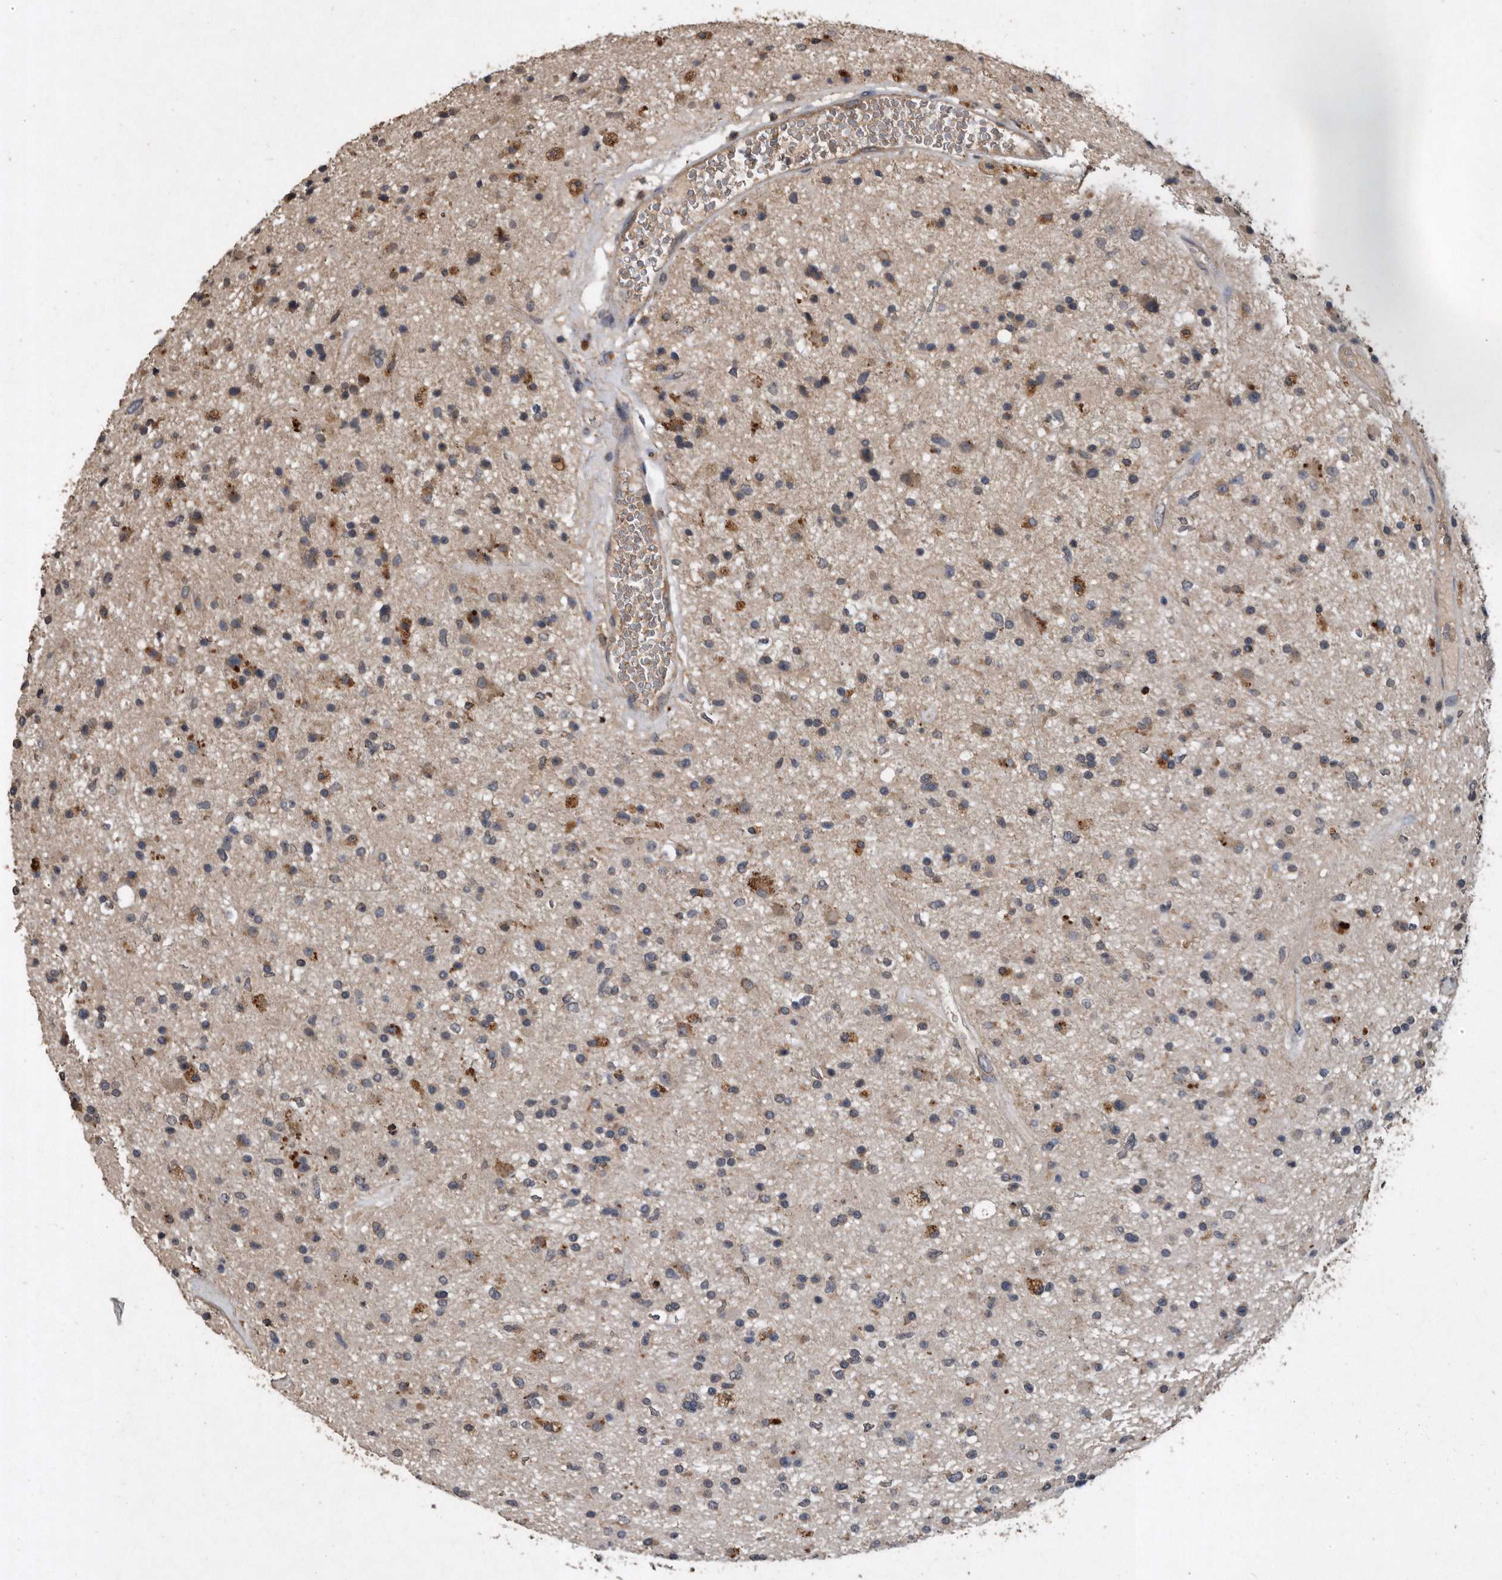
{"staining": {"intensity": "moderate", "quantity": "<25%", "location": "cytoplasmic/membranous"}, "tissue": "glioma", "cell_type": "Tumor cells", "image_type": "cancer", "snomed": [{"axis": "morphology", "description": "Glioma, malignant, High grade"}, {"axis": "topography", "description": "Brain"}], "caption": "Immunohistochemical staining of human high-grade glioma (malignant) displays moderate cytoplasmic/membranous protein expression in about <25% of tumor cells. The protein is stained brown, and the nuclei are stained in blue (DAB (3,3'-diaminobenzidine) IHC with brightfield microscopy, high magnification).", "gene": "NRBP1", "patient": {"sex": "male", "age": 33}}